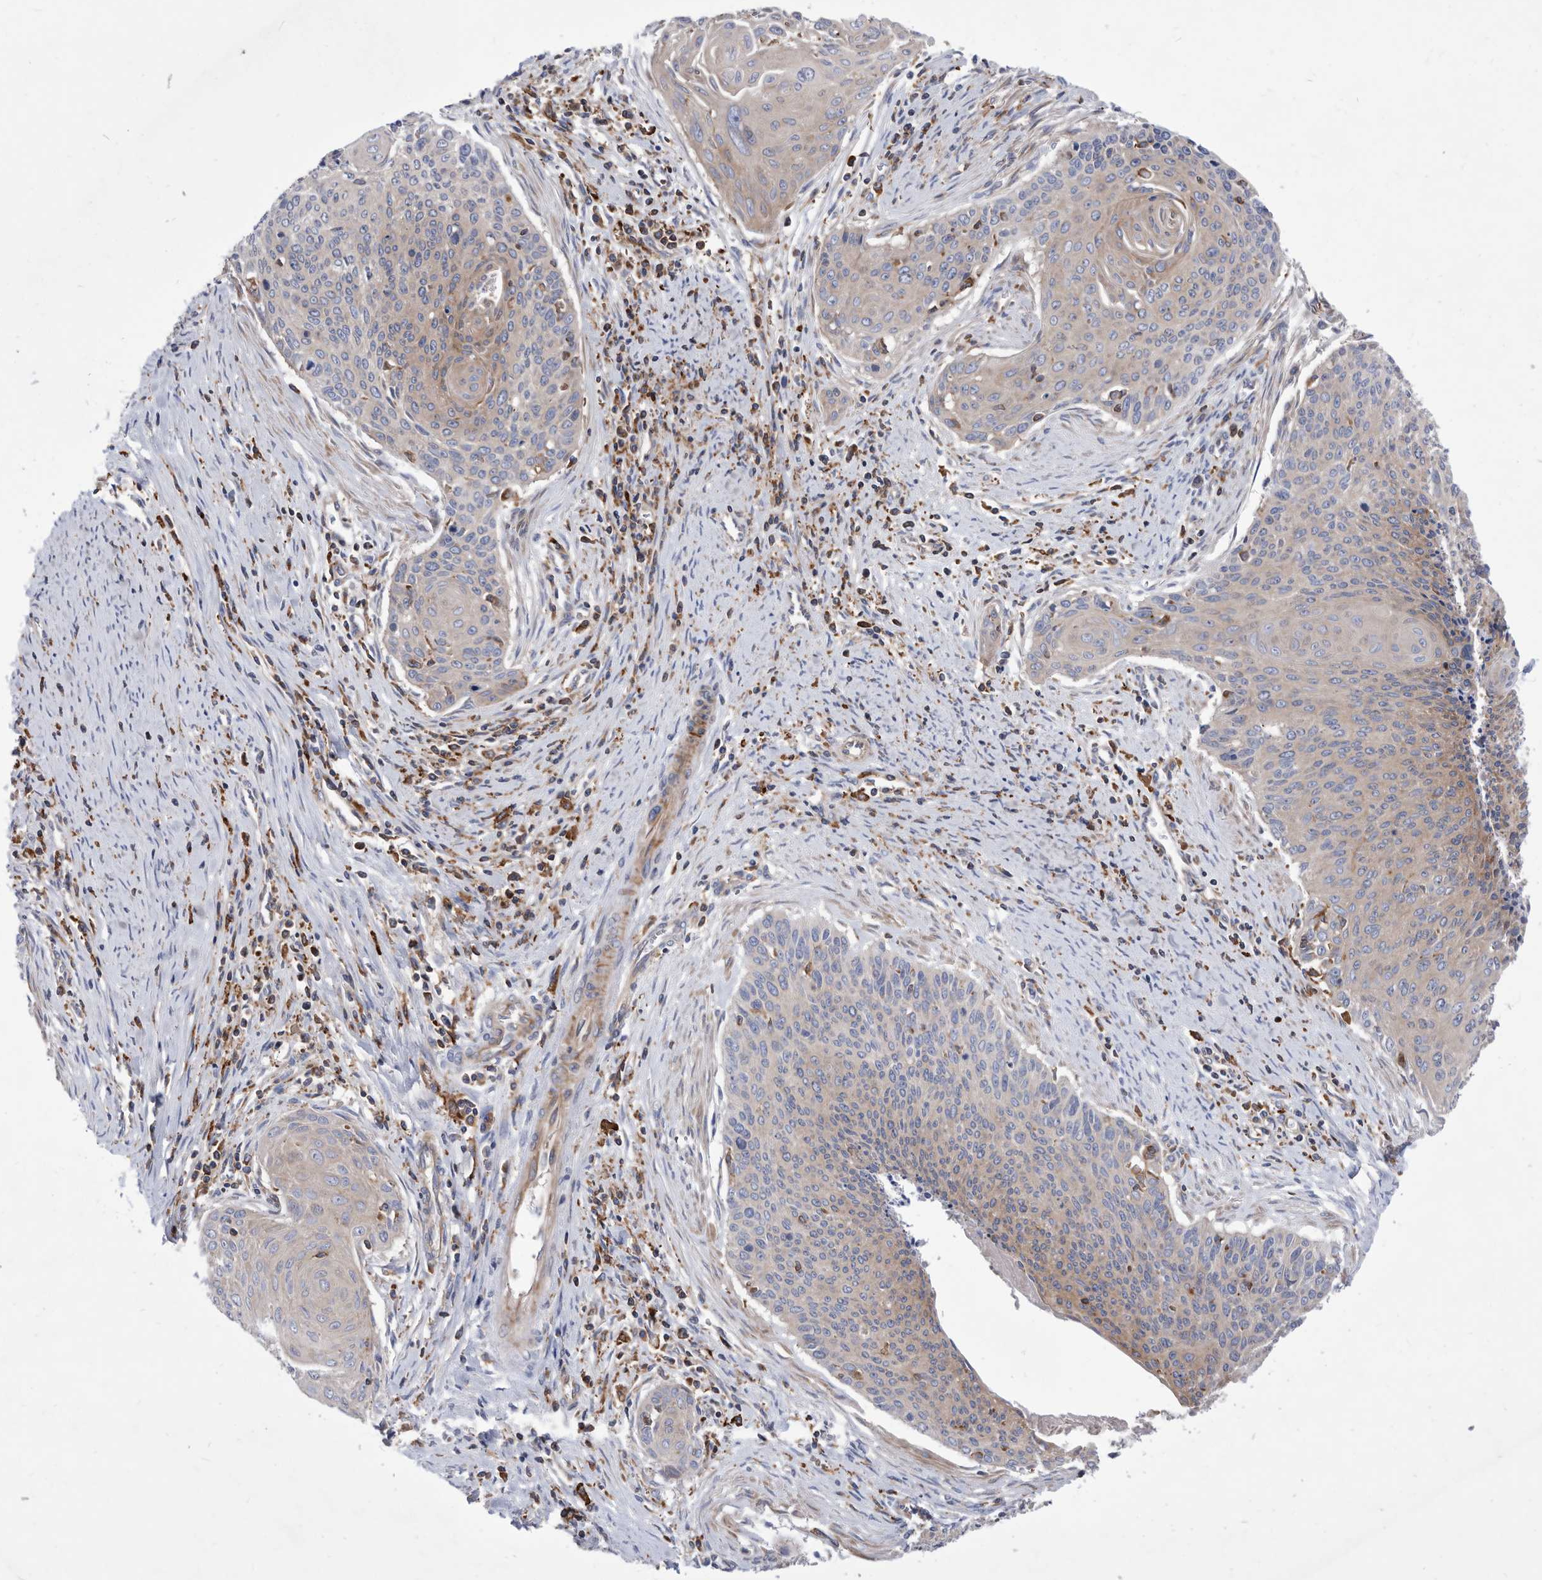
{"staining": {"intensity": "negative", "quantity": "none", "location": "none"}, "tissue": "cervical cancer", "cell_type": "Tumor cells", "image_type": "cancer", "snomed": [{"axis": "morphology", "description": "Squamous cell carcinoma, NOS"}, {"axis": "topography", "description": "Cervix"}], "caption": "Tumor cells are negative for protein expression in human cervical squamous cell carcinoma.", "gene": "SMG7", "patient": {"sex": "female", "age": 55}}